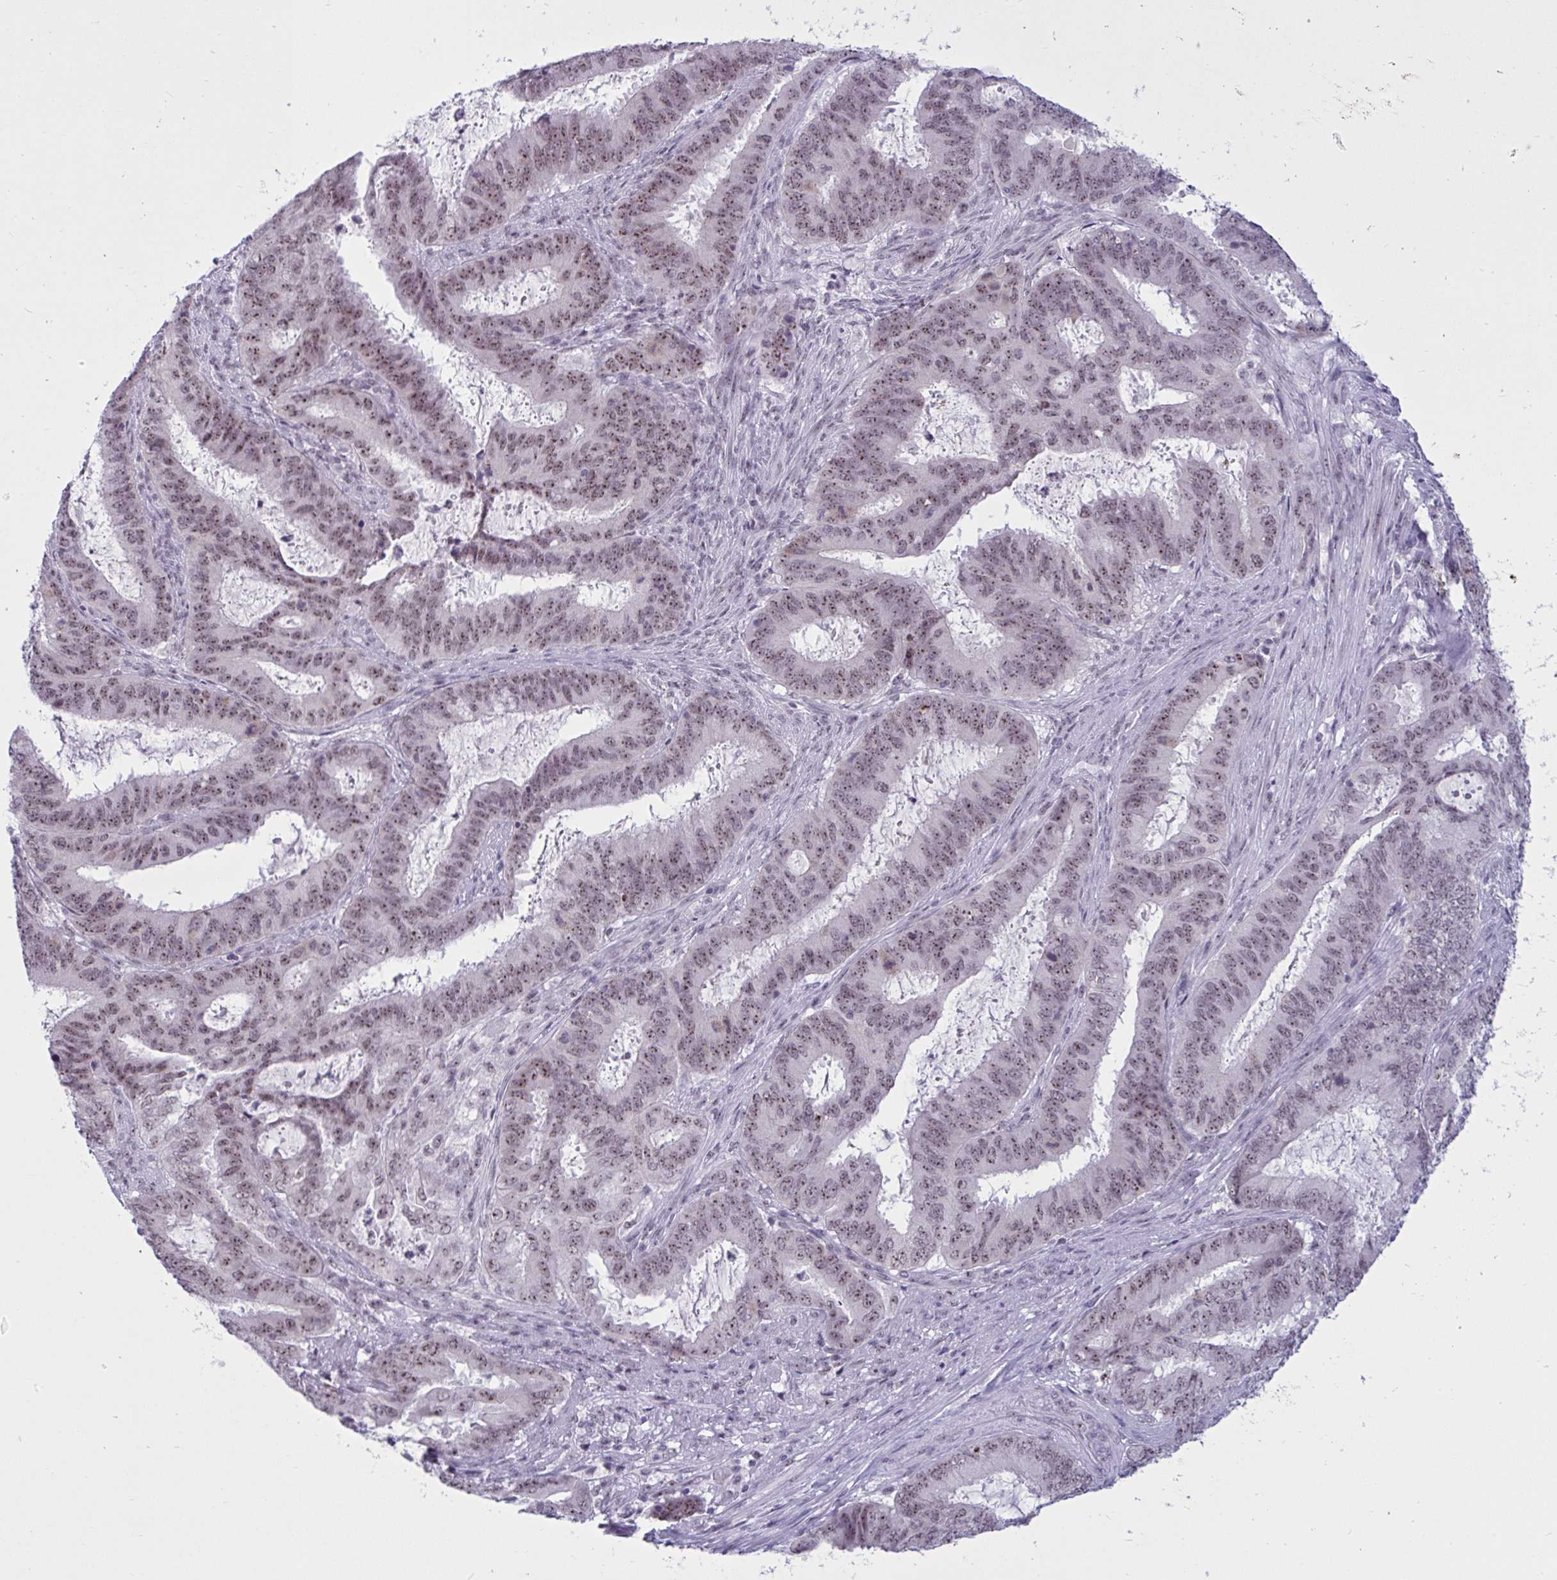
{"staining": {"intensity": "weak", "quantity": ">75%", "location": "nuclear"}, "tissue": "endometrial cancer", "cell_type": "Tumor cells", "image_type": "cancer", "snomed": [{"axis": "morphology", "description": "Adenocarcinoma, NOS"}, {"axis": "topography", "description": "Endometrium"}], "caption": "Endometrial cancer stained with a protein marker demonstrates weak staining in tumor cells.", "gene": "TGM6", "patient": {"sex": "female", "age": 51}}